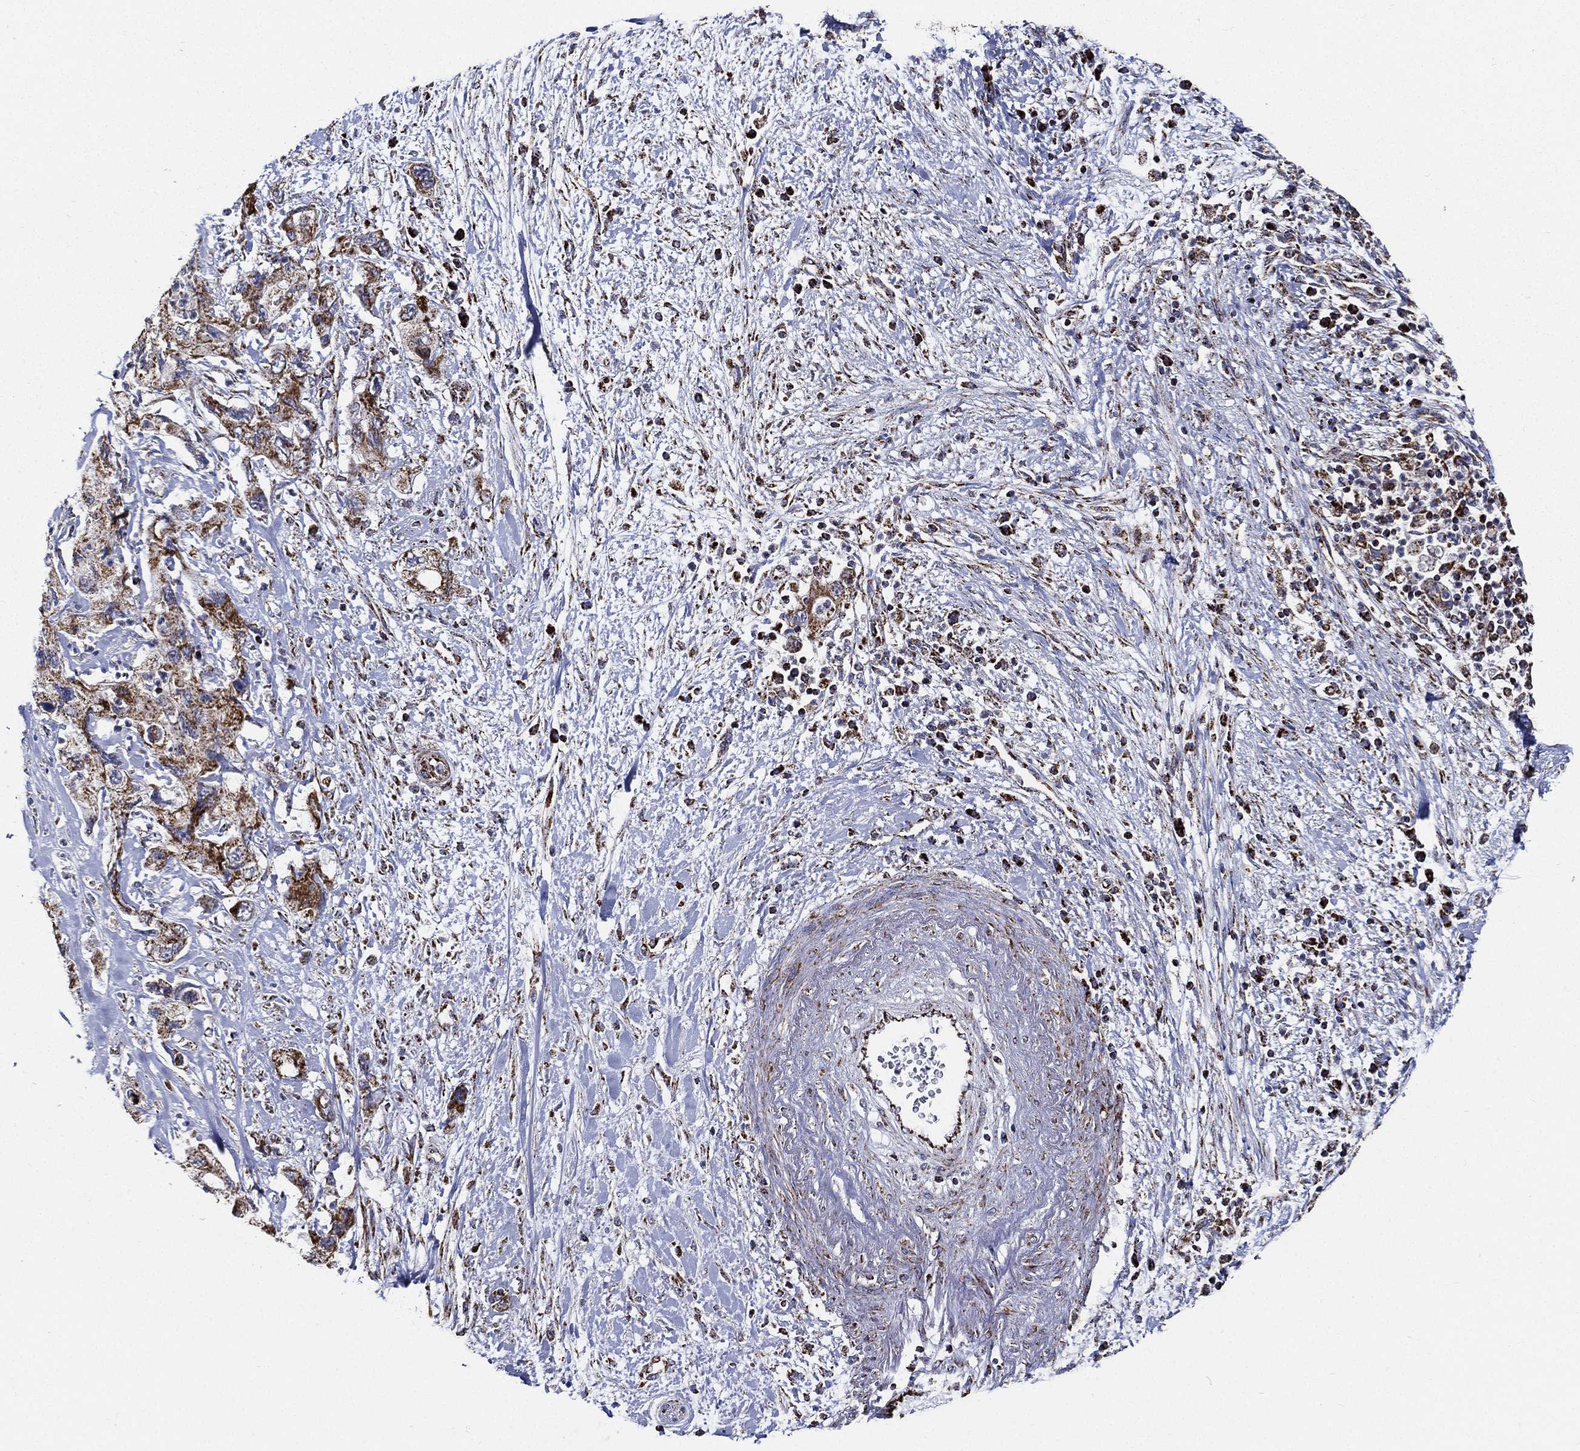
{"staining": {"intensity": "strong", "quantity": "25%-75%", "location": "cytoplasmic/membranous"}, "tissue": "pancreatic cancer", "cell_type": "Tumor cells", "image_type": "cancer", "snomed": [{"axis": "morphology", "description": "Adenocarcinoma, NOS"}, {"axis": "topography", "description": "Pancreas"}], "caption": "Pancreatic adenocarcinoma stained with a brown dye demonstrates strong cytoplasmic/membranous positive positivity in approximately 25%-75% of tumor cells.", "gene": "NDUFAB1", "patient": {"sex": "female", "age": 73}}